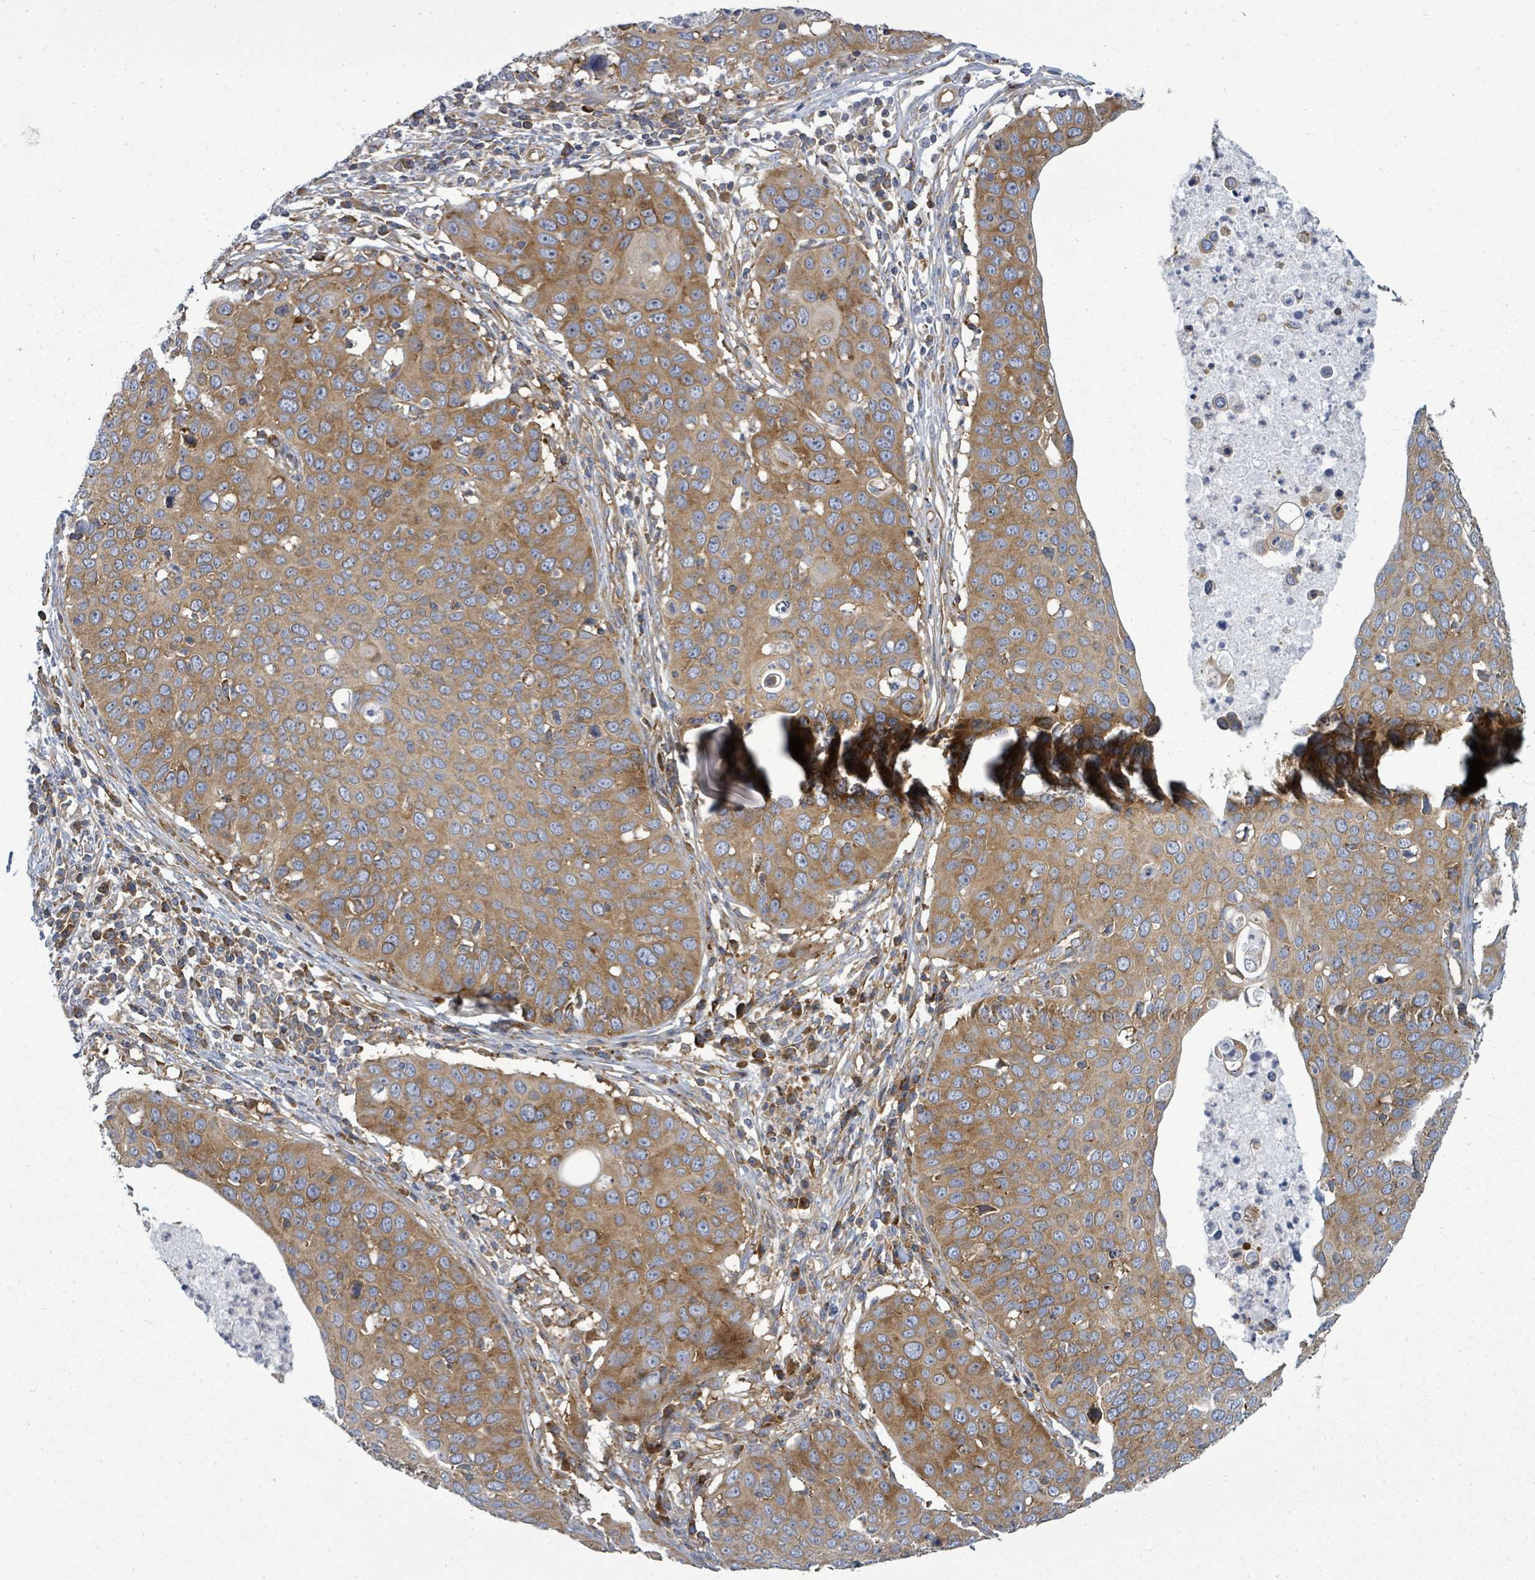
{"staining": {"intensity": "moderate", "quantity": ">75%", "location": "cytoplasmic/membranous"}, "tissue": "cervical cancer", "cell_type": "Tumor cells", "image_type": "cancer", "snomed": [{"axis": "morphology", "description": "Squamous cell carcinoma, NOS"}, {"axis": "topography", "description": "Cervix"}], "caption": "An immunohistochemistry (IHC) photomicrograph of tumor tissue is shown. Protein staining in brown labels moderate cytoplasmic/membranous positivity in cervical squamous cell carcinoma within tumor cells. (DAB (3,3'-diaminobenzidine) IHC with brightfield microscopy, high magnification).", "gene": "EIF3C", "patient": {"sex": "female", "age": 36}}